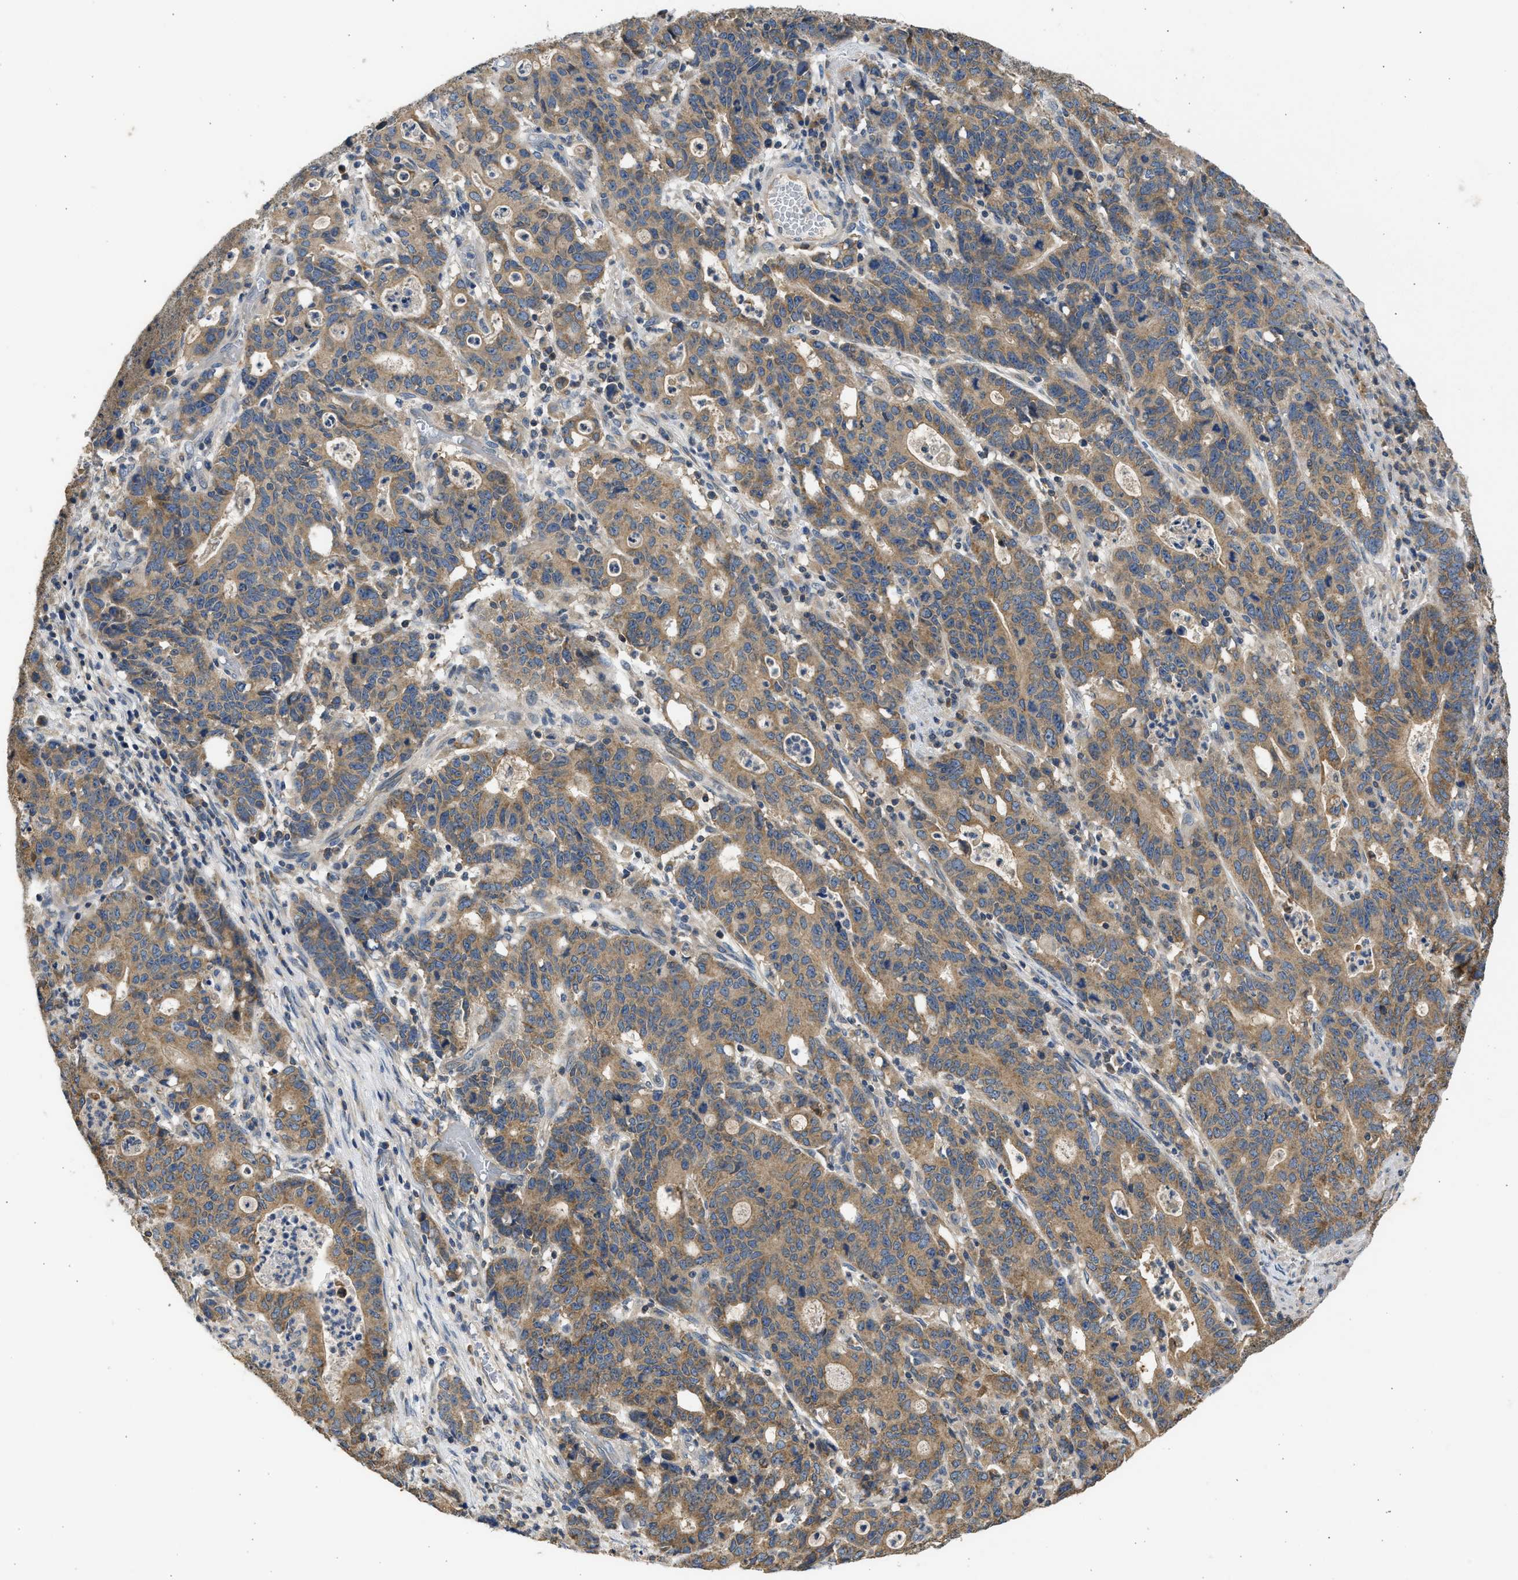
{"staining": {"intensity": "moderate", "quantity": ">75%", "location": "cytoplasmic/membranous"}, "tissue": "stomach cancer", "cell_type": "Tumor cells", "image_type": "cancer", "snomed": [{"axis": "morphology", "description": "Adenocarcinoma, NOS"}, {"axis": "topography", "description": "Stomach, upper"}], "caption": "Adenocarcinoma (stomach) stained with a brown dye displays moderate cytoplasmic/membranous positive positivity in about >75% of tumor cells.", "gene": "CYP1A1", "patient": {"sex": "male", "age": 69}}